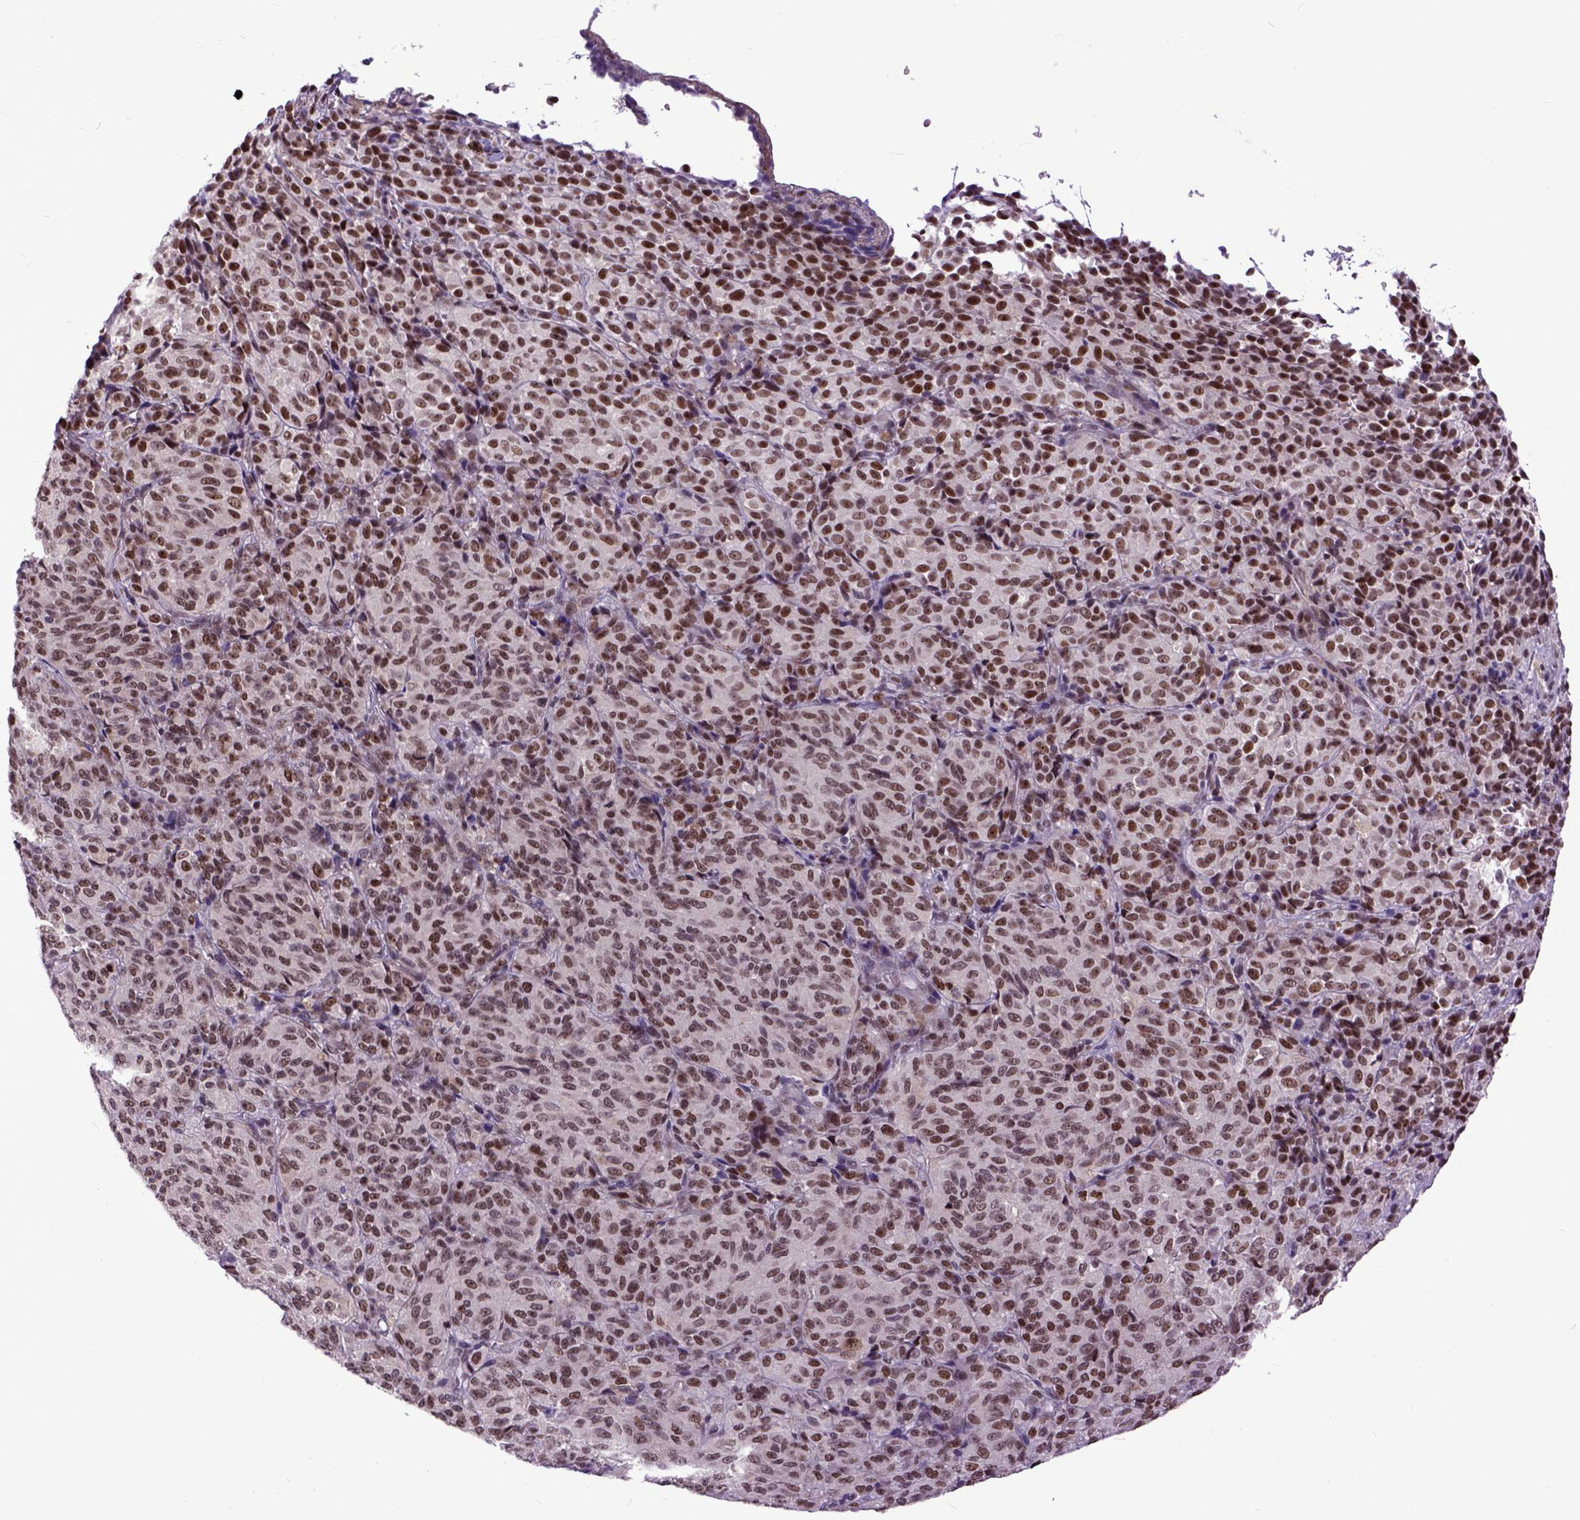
{"staining": {"intensity": "moderate", "quantity": ">75%", "location": "nuclear"}, "tissue": "melanoma", "cell_type": "Tumor cells", "image_type": "cancer", "snomed": [{"axis": "morphology", "description": "Malignant melanoma, Metastatic site"}, {"axis": "topography", "description": "Brain"}], "caption": "A histopathology image of human malignant melanoma (metastatic site) stained for a protein demonstrates moderate nuclear brown staining in tumor cells.", "gene": "RCC2", "patient": {"sex": "female", "age": 56}}